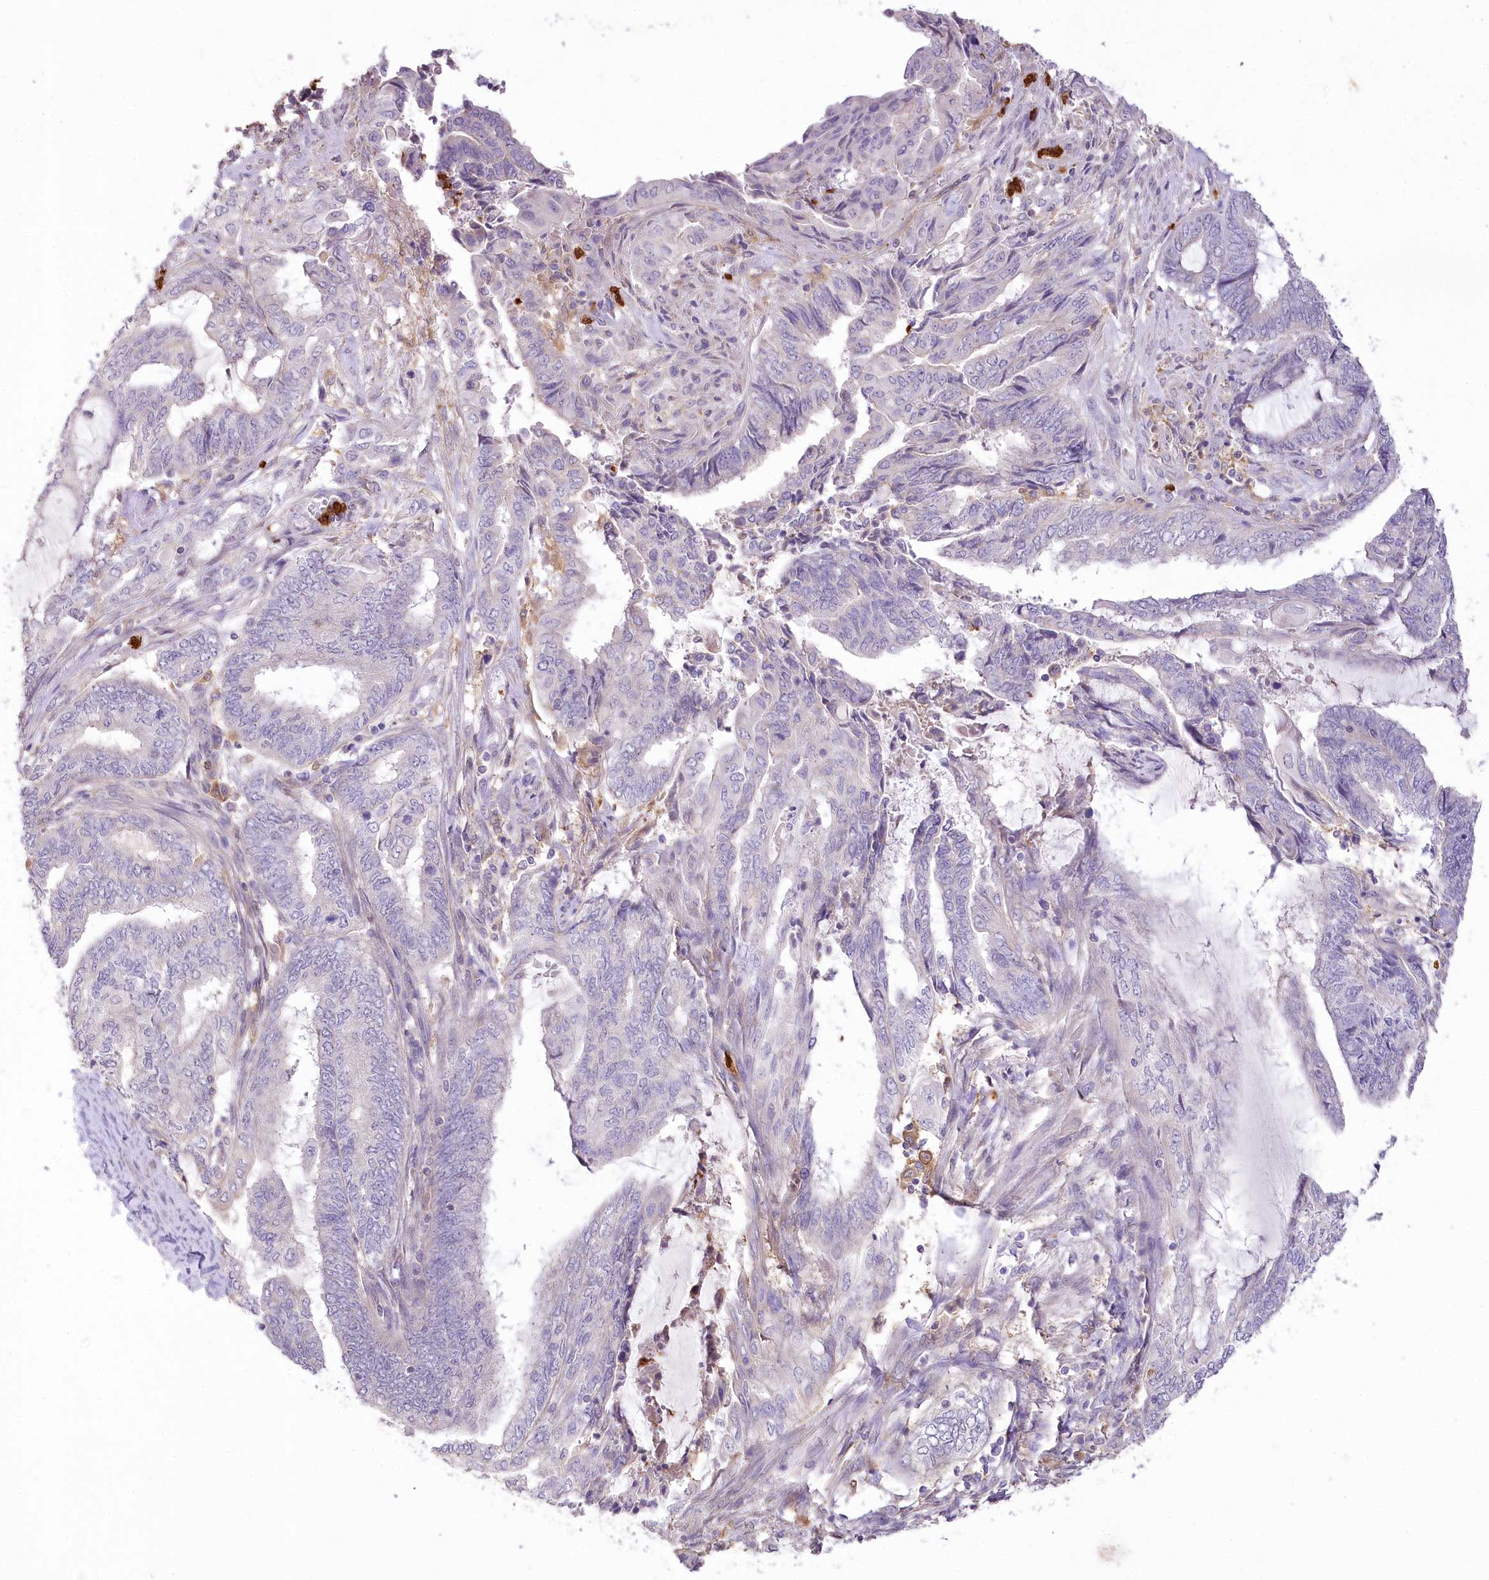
{"staining": {"intensity": "negative", "quantity": "none", "location": "none"}, "tissue": "endometrial cancer", "cell_type": "Tumor cells", "image_type": "cancer", "snomed": [{"axis": "morphology", "description": "Adenocarcinoma, NOS"}, {"axis": "topography", "description": "Uterus"}, {"axis": "topography", "description": "Endometrium"}], "caption": "Micrograph shows no significant protein positivity in tumor cells of endometrial cancer (adenocarcinoma). The staining is performed using DAB brown chromogen with nuclei counter-stained in using hematoxylin.", "gene": "DPYD", "patient": {"sex": "female", "age": 70}}